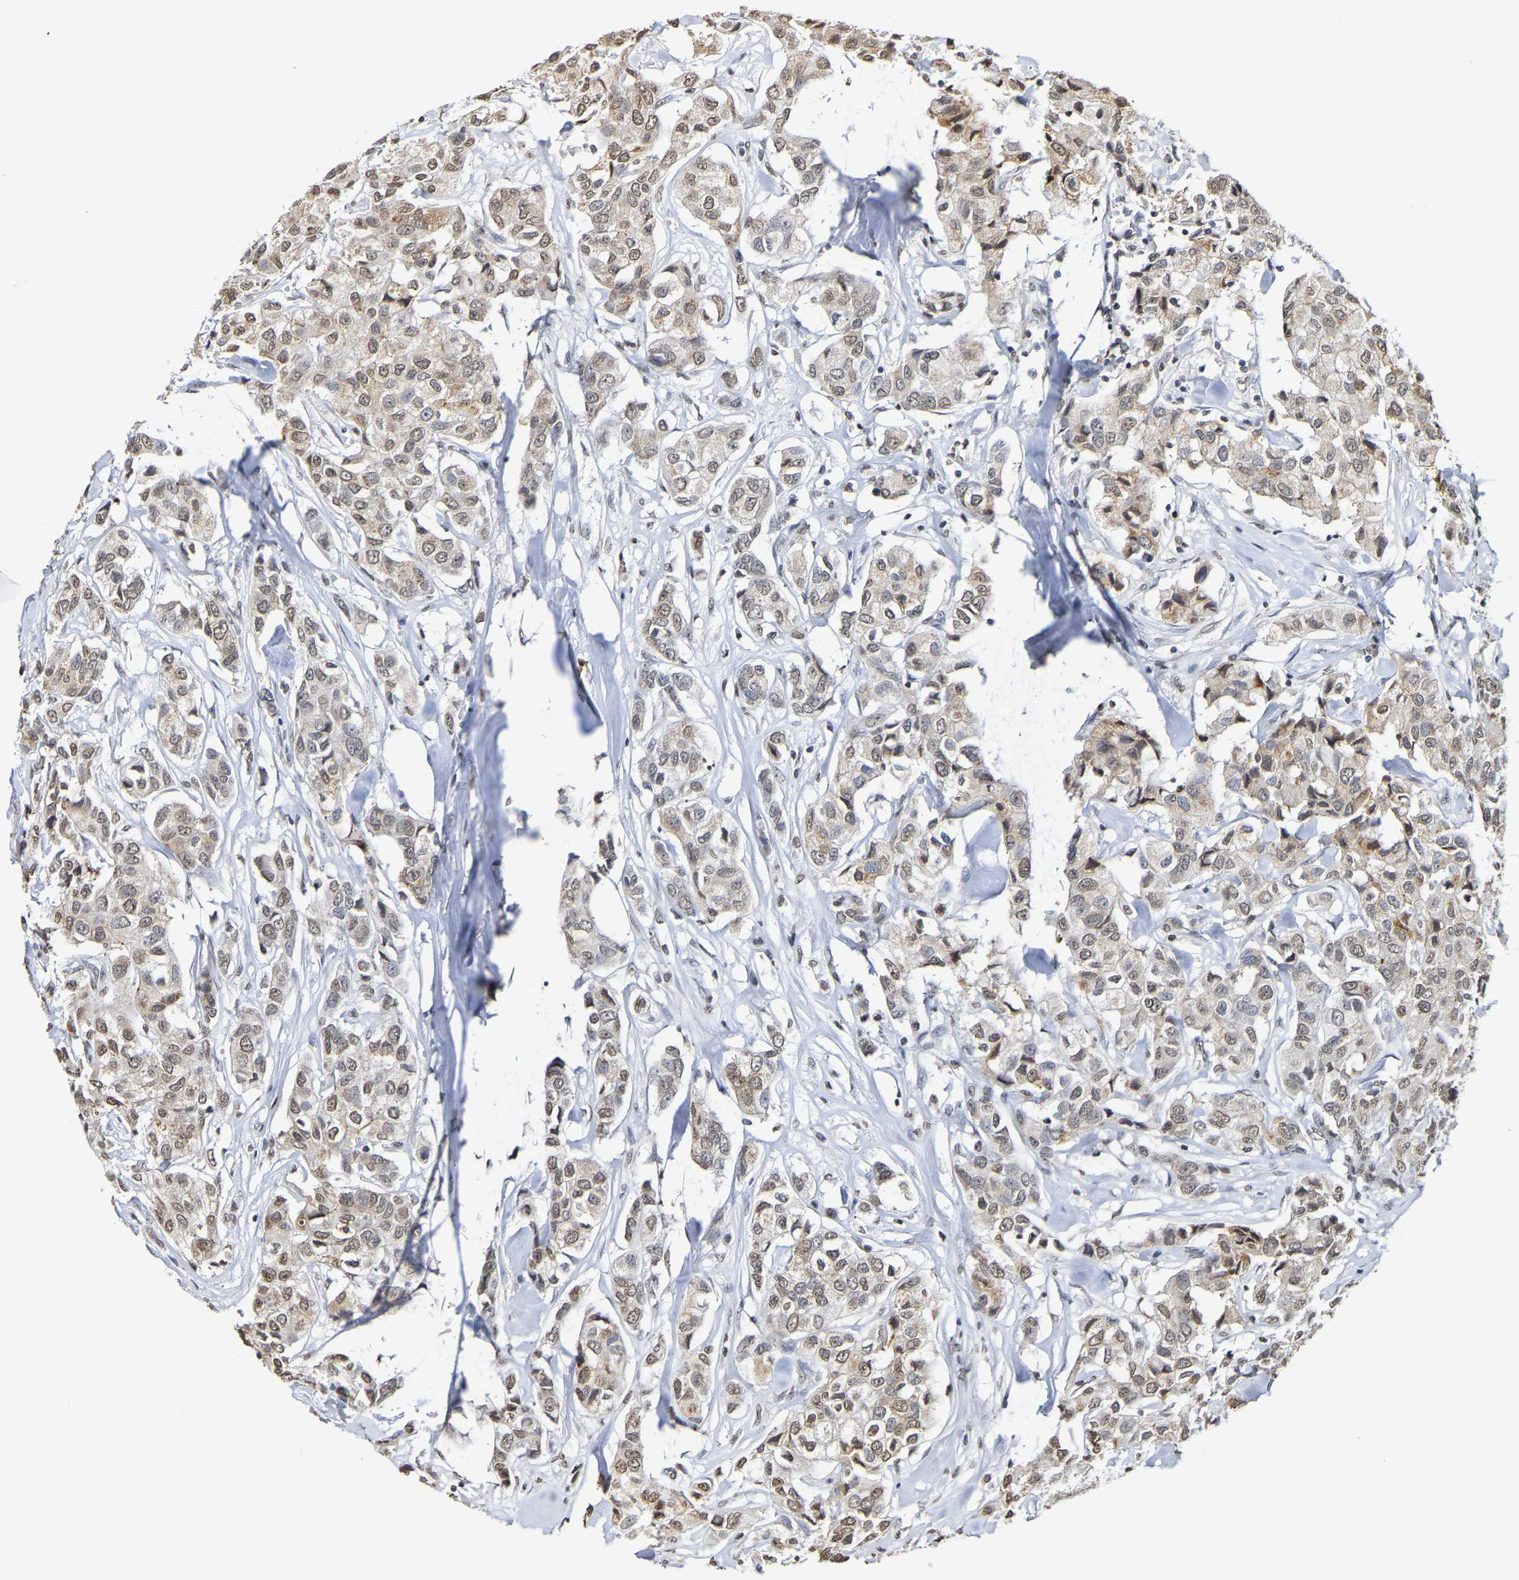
{"staining": {"intensity": "weak", "quantity": ">75%", "location": "cytoplasmic/membranous,nuclear"}, "tissue": "breast cancer", "cell_type": "Tumor cells", "image_type": "cancer", "snomed": [{"axis": "morphology", "description": "Duct carcinoma"}, {"axis": "topography", "description": "Breast"}], "caption": "Protein expression analysis of human breast invasive ductal carcinoma reveals weak cytoplasmic/membranous and nuclear expression in approximately >75% of tumor cells.", "gene": "ATF4", "patient": {"sex": "female", "age": 80}}